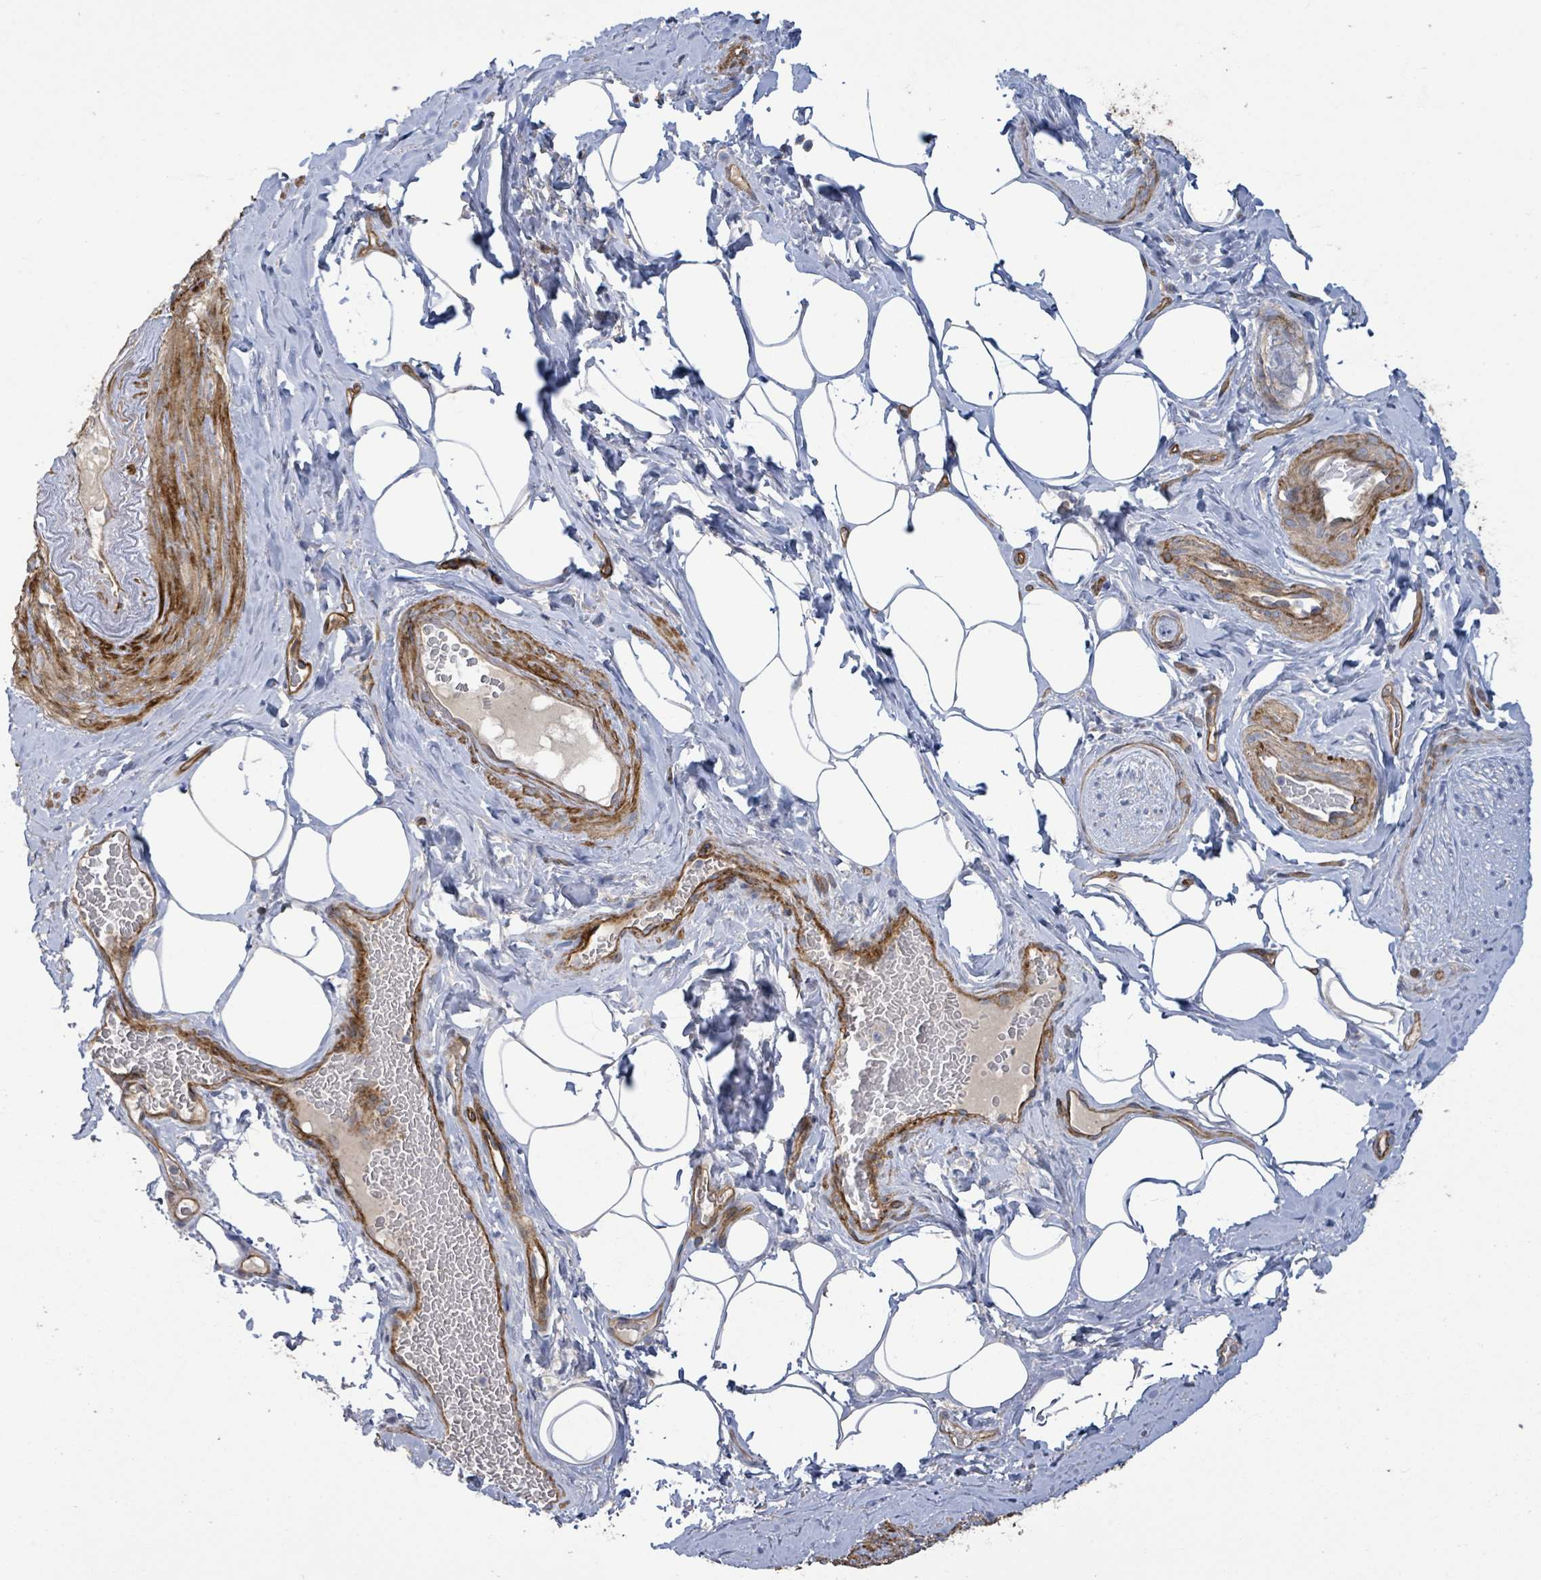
{"staining": {"intensity": "strong", "quantity": "25%-75%", "location": "cytoplasmic/membranous"}, "tissue": "smooth muscle", "cell_type": "Smooth muscle cells", "image_type": "normal", "snomed": [{"axis": "morphology", "description": "Normal tissue, NOS"}, {"axis": "topography", "description": "Smooth muscle"}, {"axis": "topography", "description": "Peripheral nerve tissue"}], "caption": "High-magnification brightfield microscopy of normal smooth muscle stained with DAB (brown) and counterstained with hematoxylin (blue). smooth muscle cells exhibit strong cytoplasmic/membranous positivity is identified in about25%-75% of cells.", "gene": "KANK3", "patient": {"sex": "male", "age": 69}}